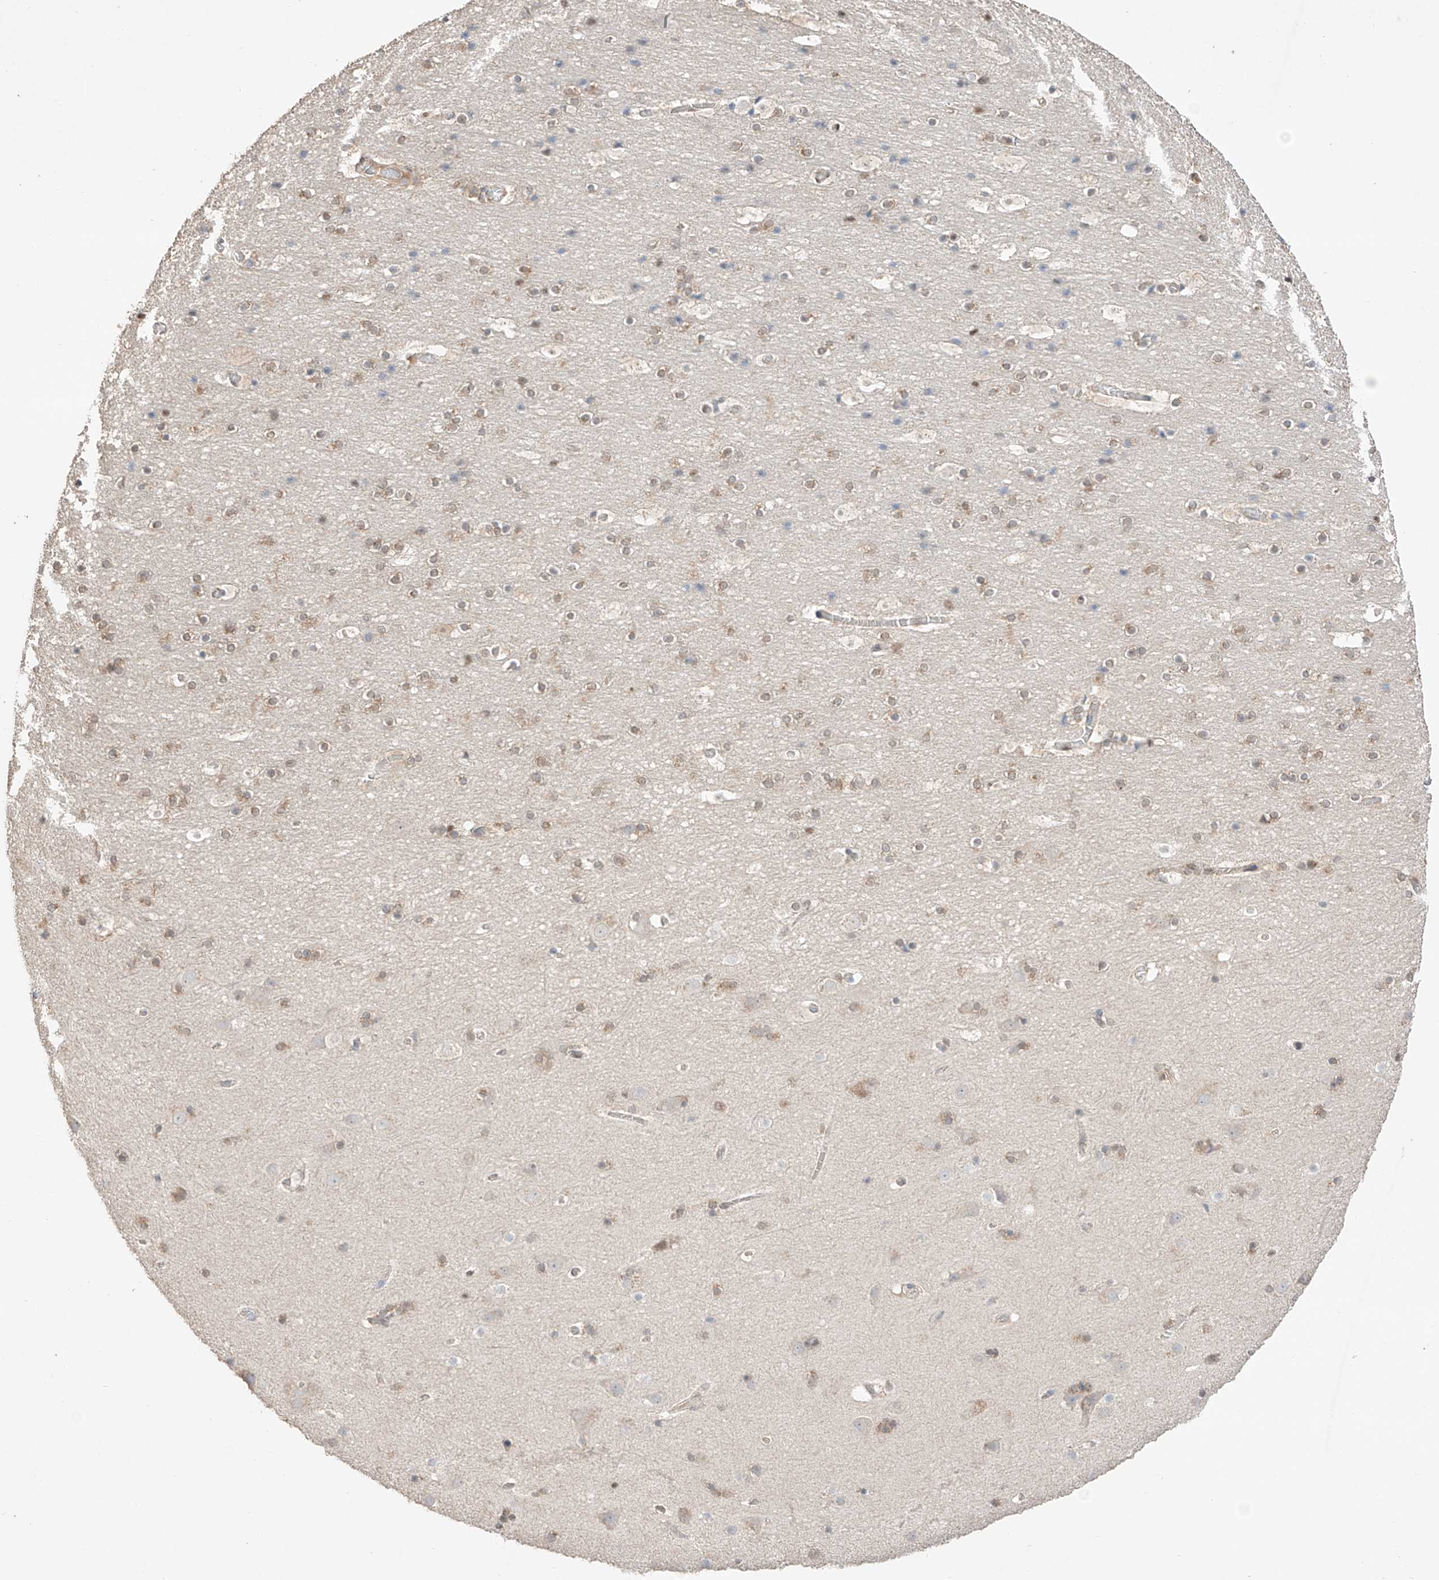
{"staining": {"intensity": "negative", "quantity": "none", "location": "none"}, "tissue": "cerebral cortex", "cell_type": "Endothelial cells", "image_type": "normal", "snomed": [{"axis": "morphology", "description": "Normal tissue, NOS"}, {"axis": "topography", "description": "Cerebral cortex"}], "caption": "DAB (3,3'-diaminobenzidine) immunohistochemical staining of unremarkable cerebral cortex exhibits no significant positivity in endothelial cells.", "gene": "APIP", "patient": {"sex": "male", "age": 57}}